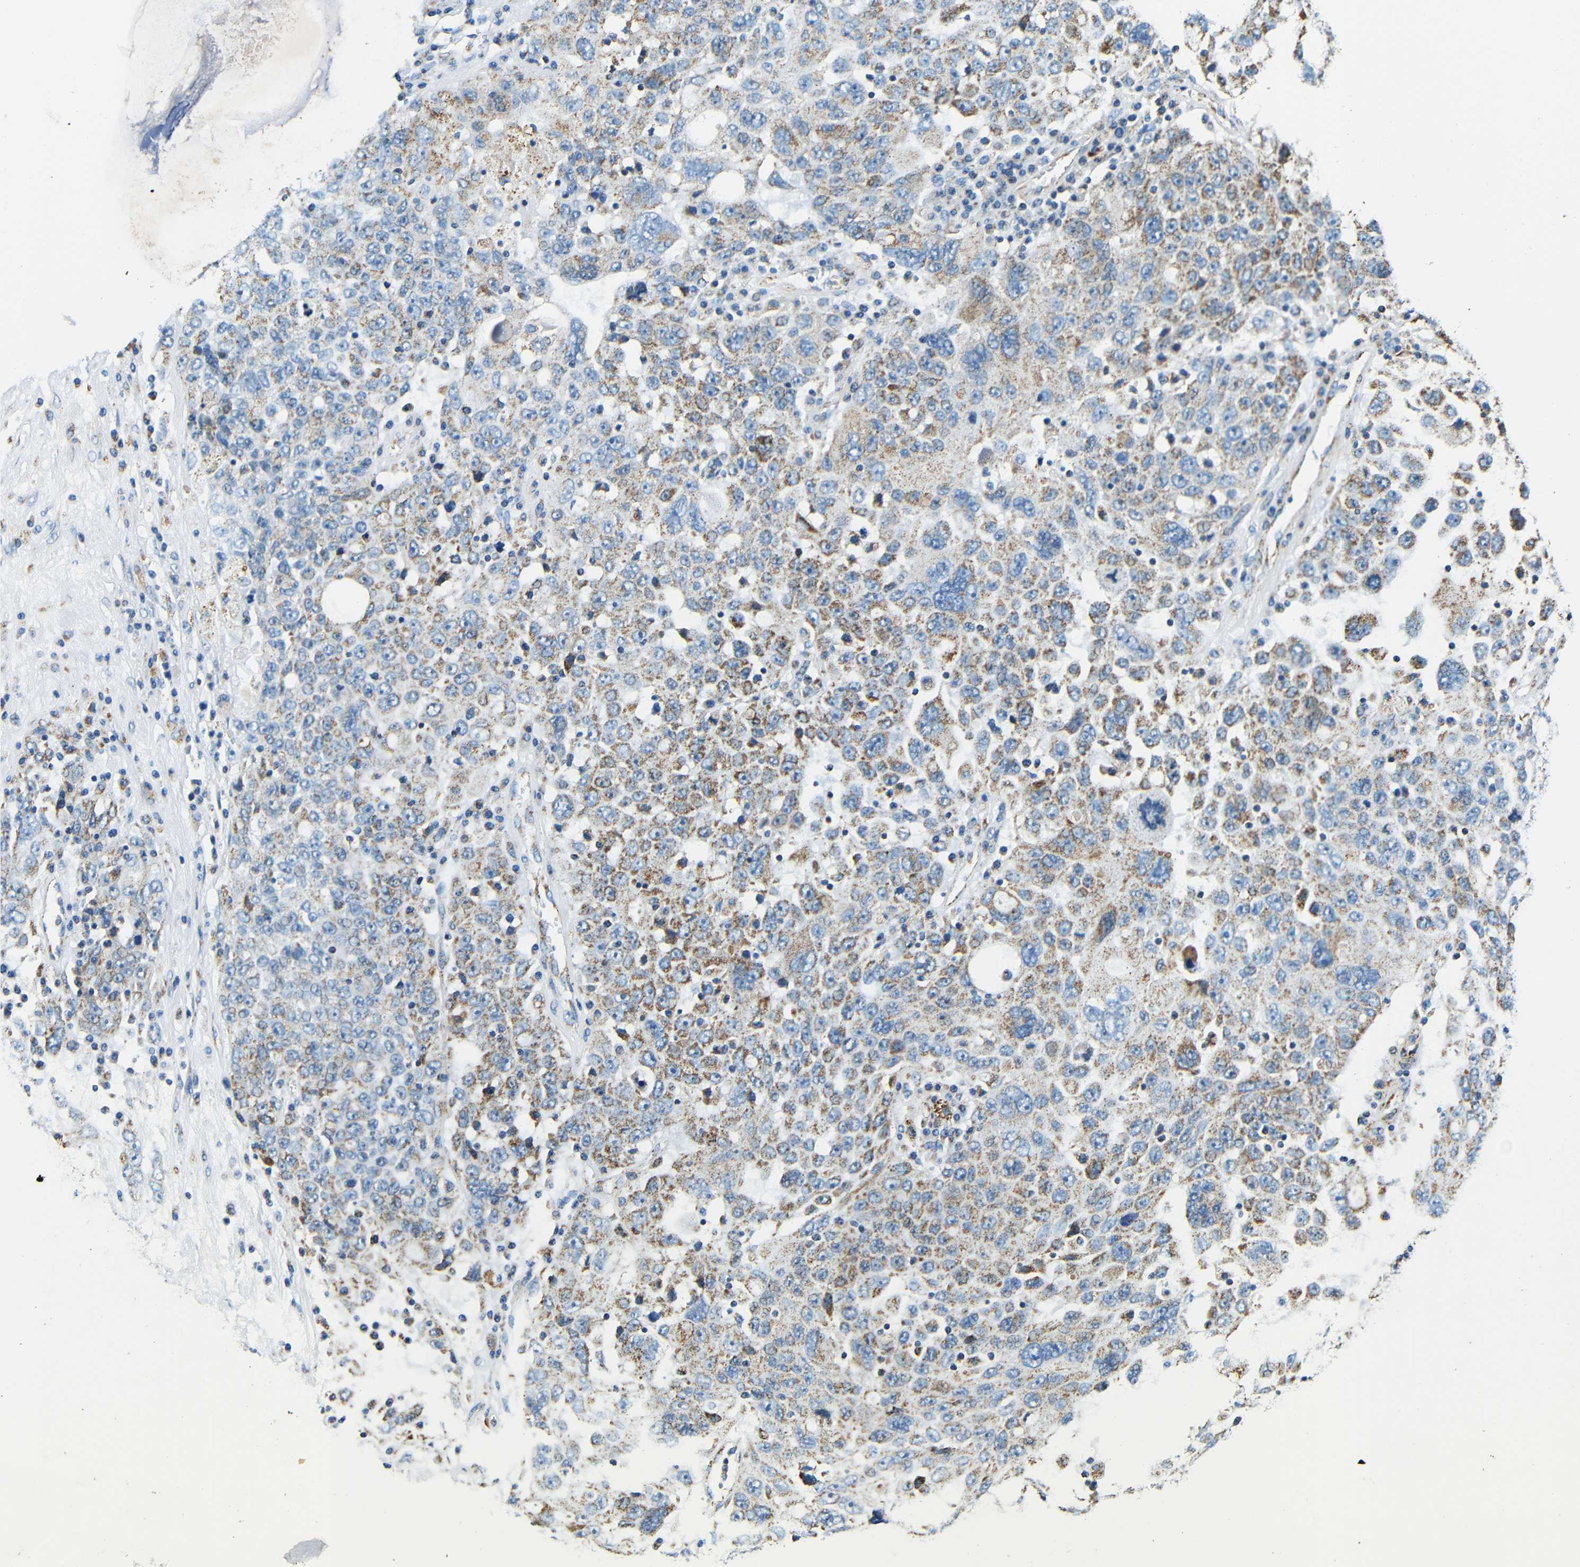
{"staining": {"intensity": "moderate", "quantity": "25%-75%", "location": "cytoplasmic/membranous"}, "tissue": "ovarian cancer", "cell_type": "Tumor cells", "image_type": "cancer", "snomed": [{"axis": "morphology", "description": "Carcinoma, endometroid"}, {"axis": "topography", "description": "Ovary"}], "caption": "Ovarian cancer stained with DAB (3,3'-diaminobenzidine) immunohistochemistry (IHC) shows medium levels of moderate cytoplasmic/membranous expression in about 25%-75% of tumor cells.", "gene": "GALNT18", "patient": {"sex": "female", "age": 62}}